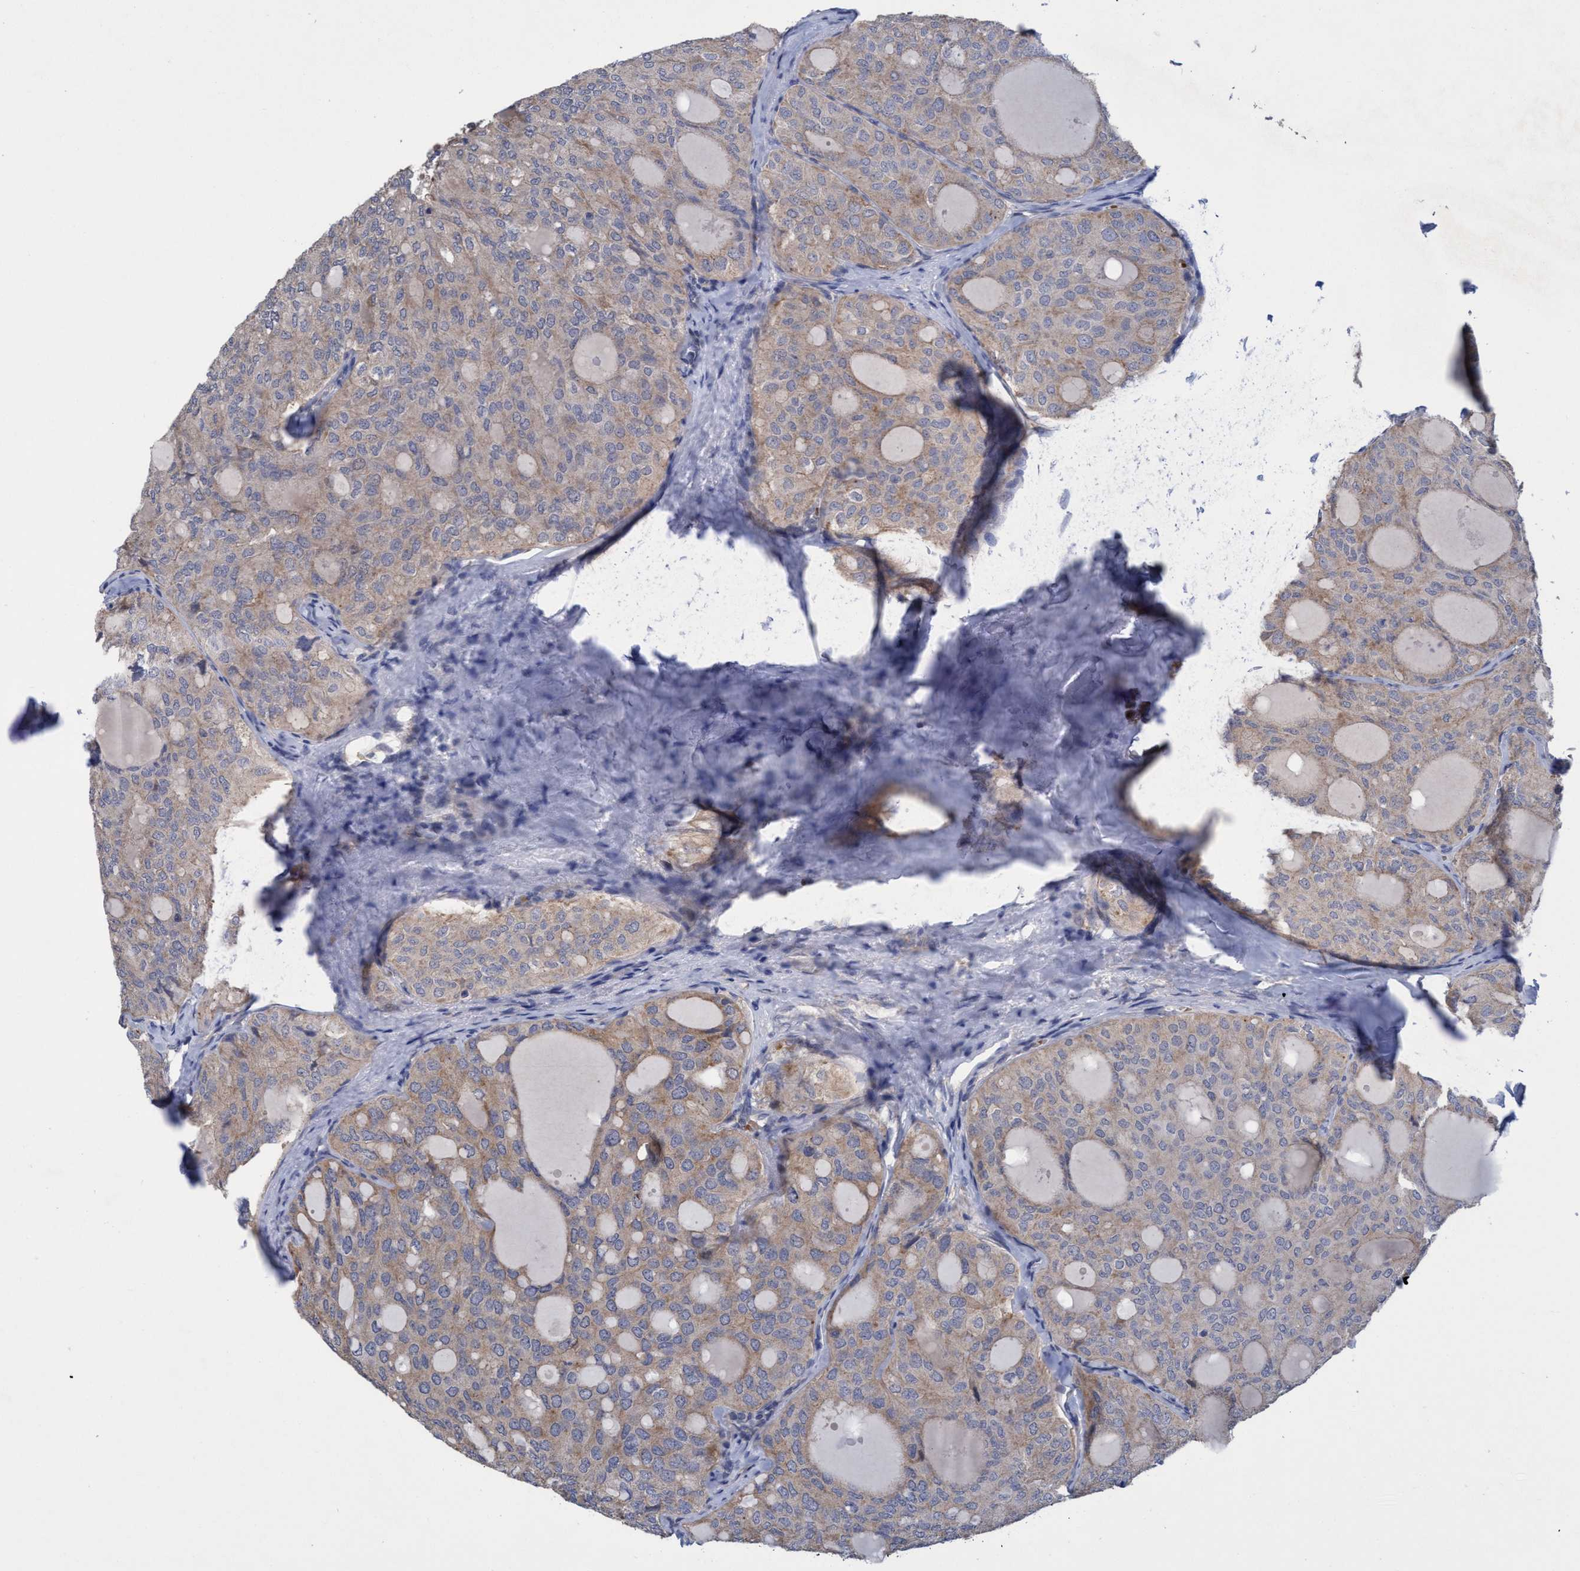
{"staining": {"intensity": "weak", "quantity": ">75%", "location": "cytoplasmic/membranous"}, "tissue": "thyroid cancer", "cell_type": "Tumor cells", "image_type": "cancer", "snomed": [{"axis": "morphology", "description": "Follicular adenoma carcinoma, NOS"}, {"axis": "topography", "description": "Thyroid gland"}], "caption": "Follicular adenoma carcinoma (thyroid) stained with immunohistochemistry reveals weak cytoplasmic/membranous positivity in about >75% of tumor cells.", "gene": "SEMA4D", "patient": {"sex": "male", "age": 75}}